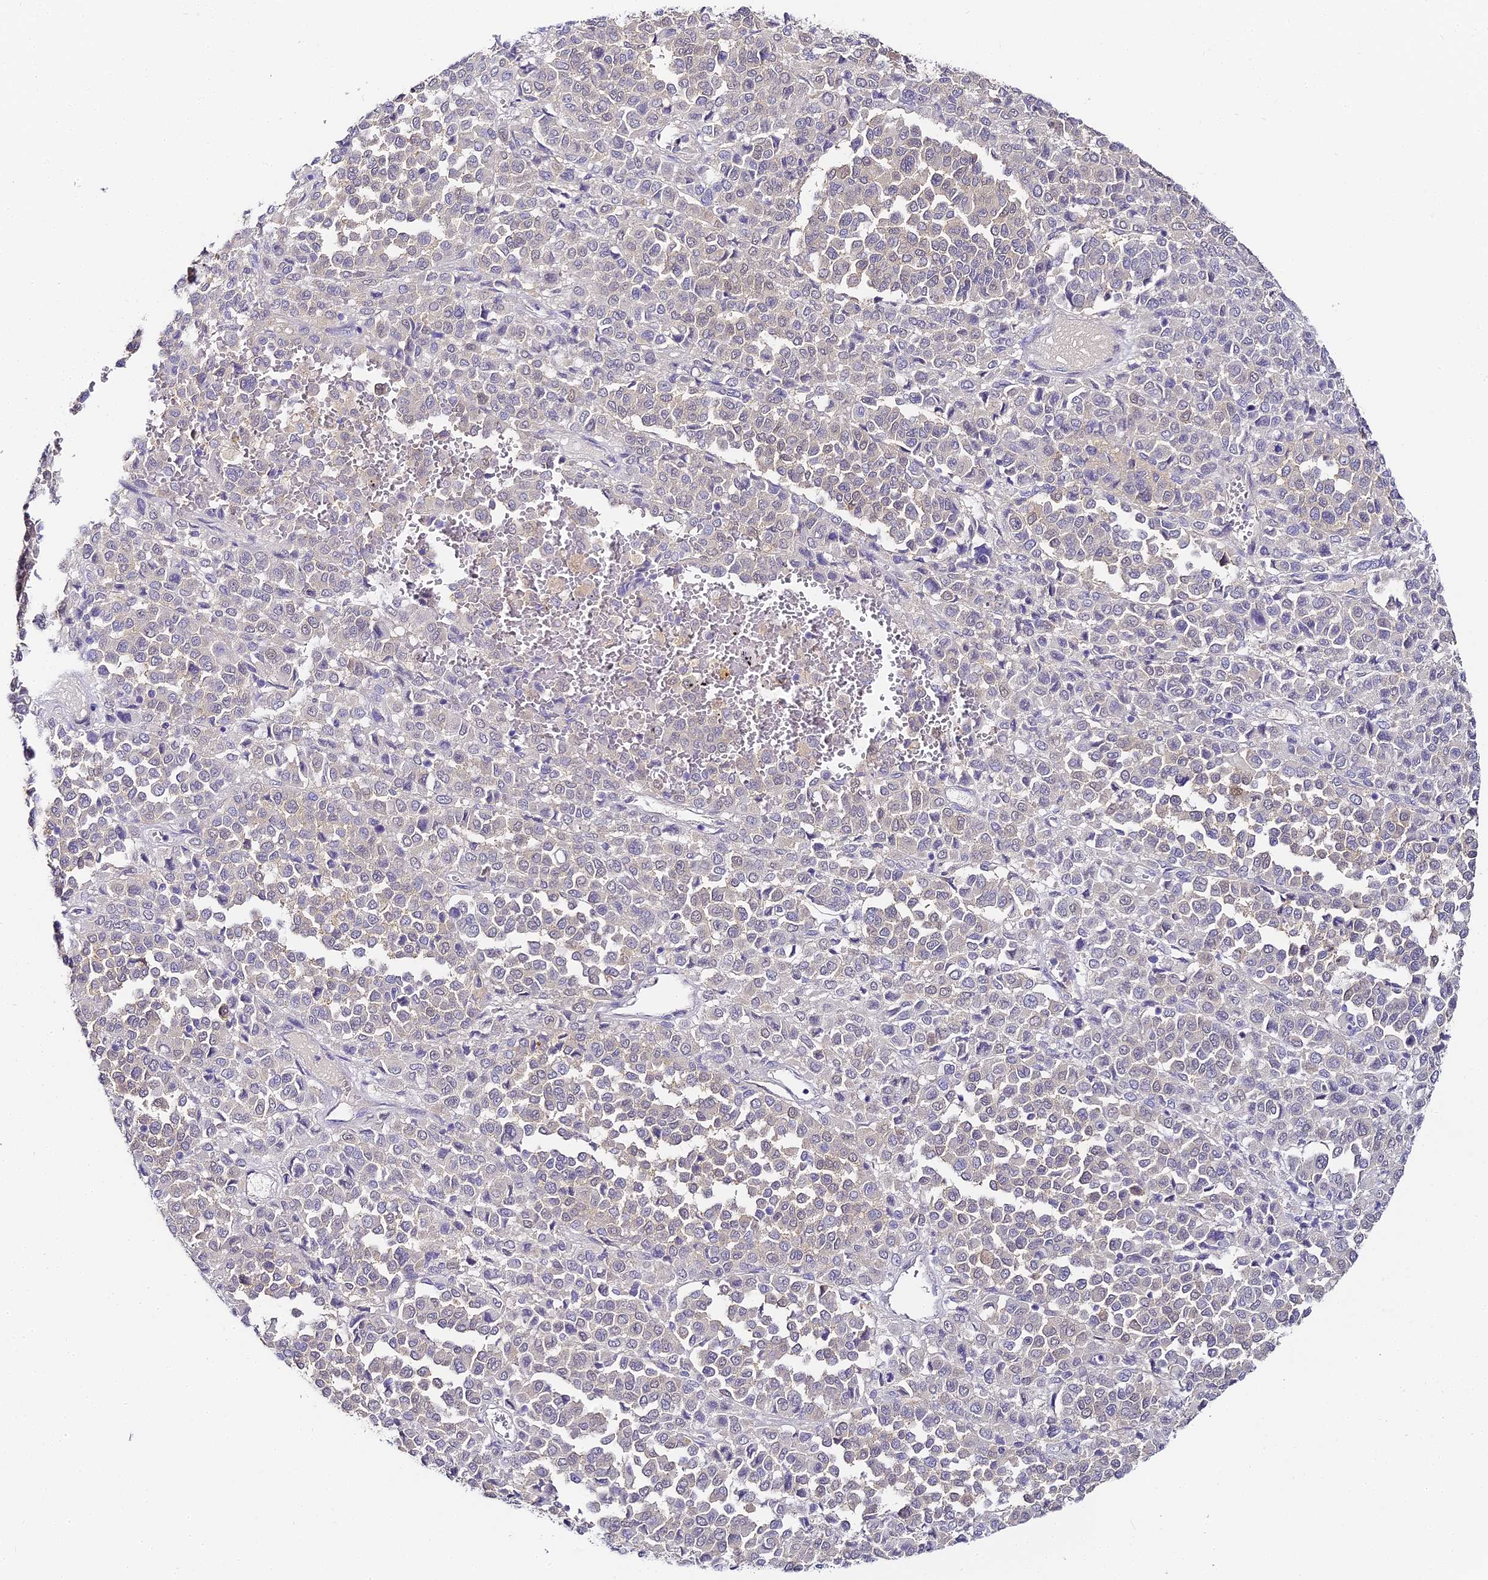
{"staining": {"intensity": "negative", "quantity": "none", "location": "none"}, "tissue": "melanoma", "cell_type": "Tumor cells", "image_type": "cancer", "snomed": [{"axis": "morphology", "description": "Malignant melanoma, Metastatic site"}, {"axis": "topography", "description": "Pancreas"}], "caption": "Protein analysis of malignant melanoma (metastatic site) shows no significant positivity in tumor cells.", "gene": "ABHD14A-ACY1", "patient": {"sex": "female", "age": 30}}